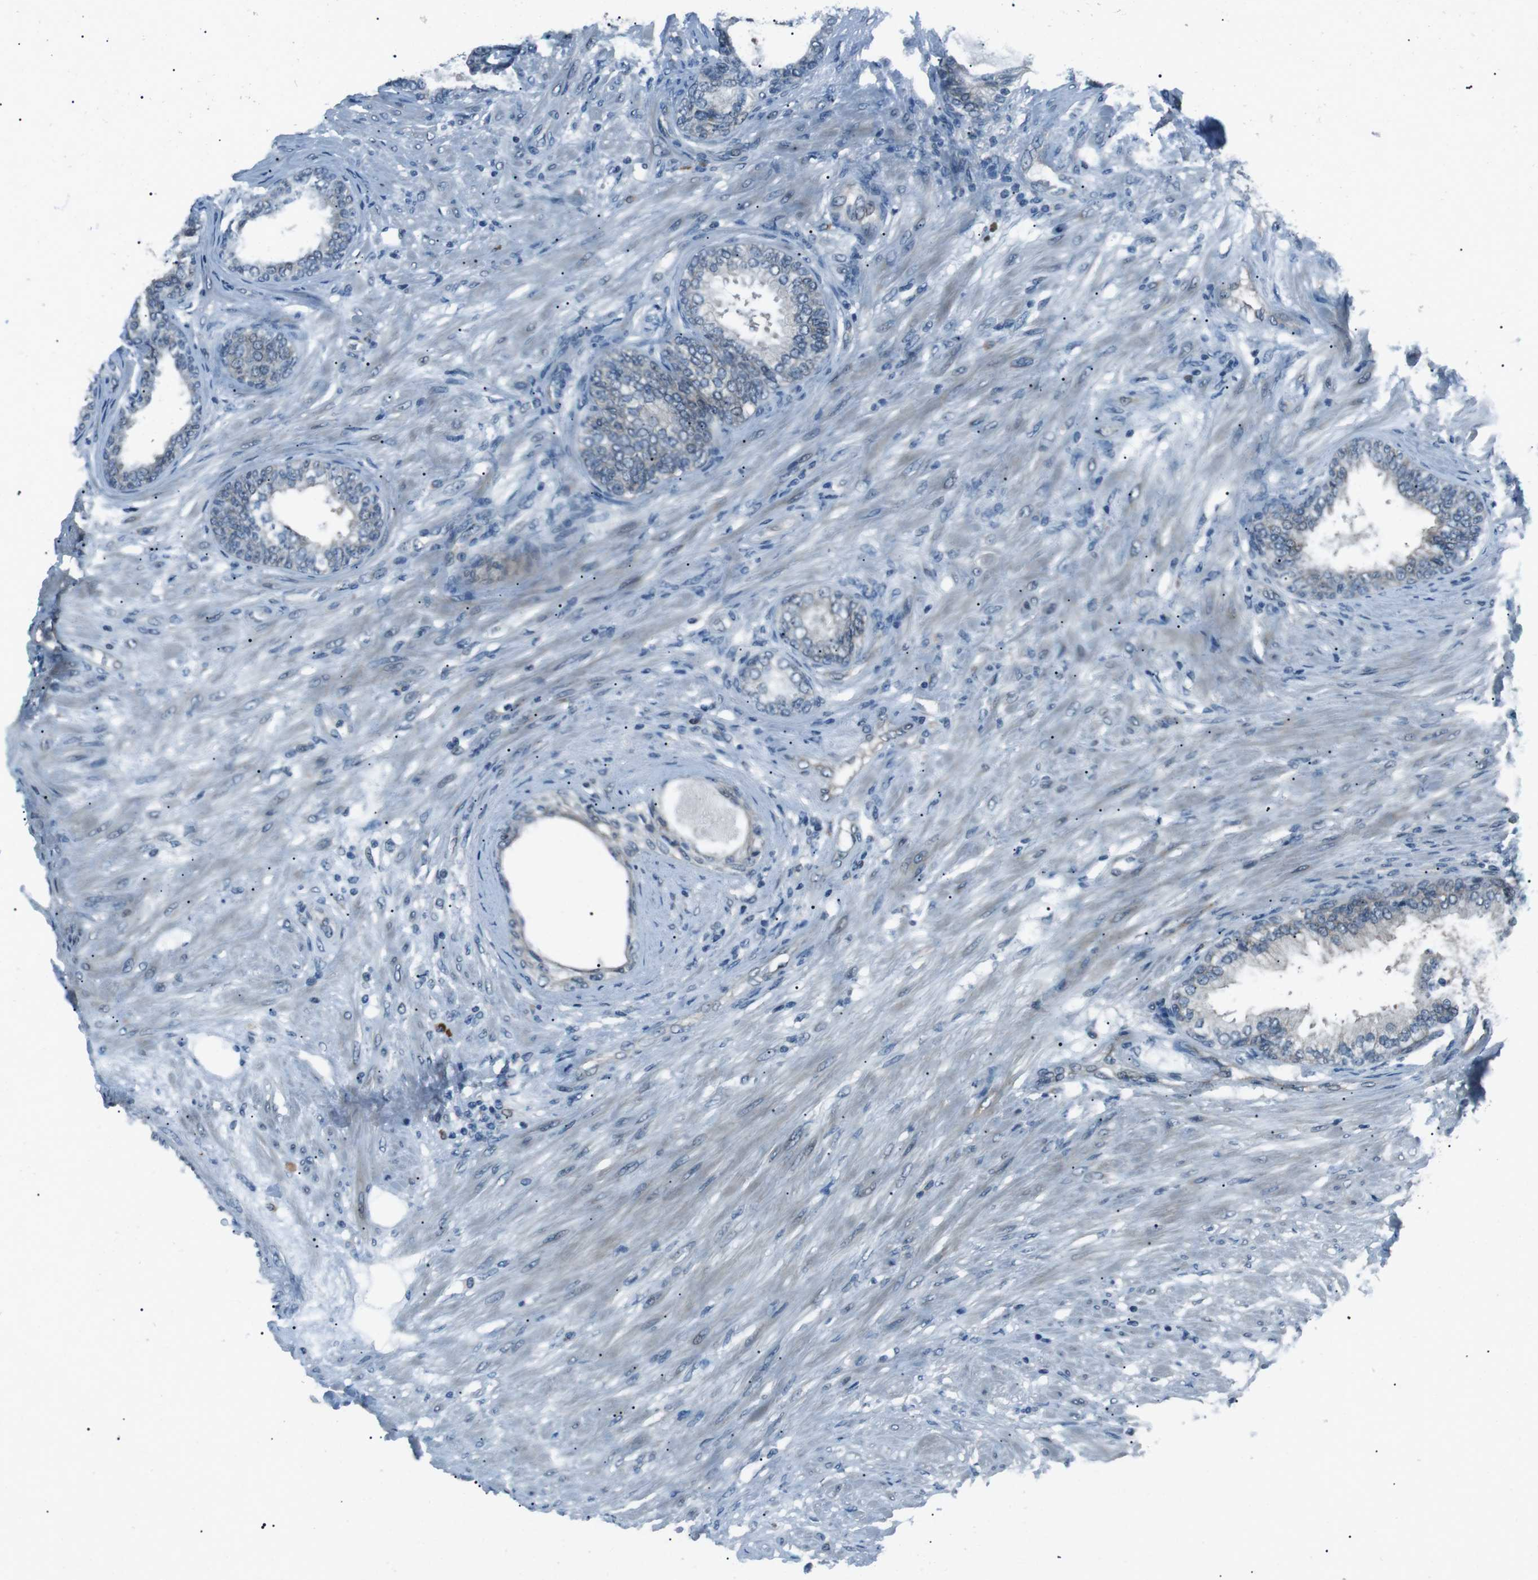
{"staining": {"intensity": "moderate", "quantity": "<25%", "location": "cytoplasmic/membranous"}, "tissue": "prostate", "cell_type": "Glandular cells", "image_type": "normal", "snomed": [{"axis": "morphology", "description": "Normal tissue, NOS"}, {"axis": "topography", "description": "Prostate"}], "caption": "Brown immunohistochemical staining in normal human prostate exhibits moderate cytoplasmic/membranous expression in approximately <25% of glandular cells.", "gene": "LRIG2", "patient": {"sex": "male", "age": 76}}